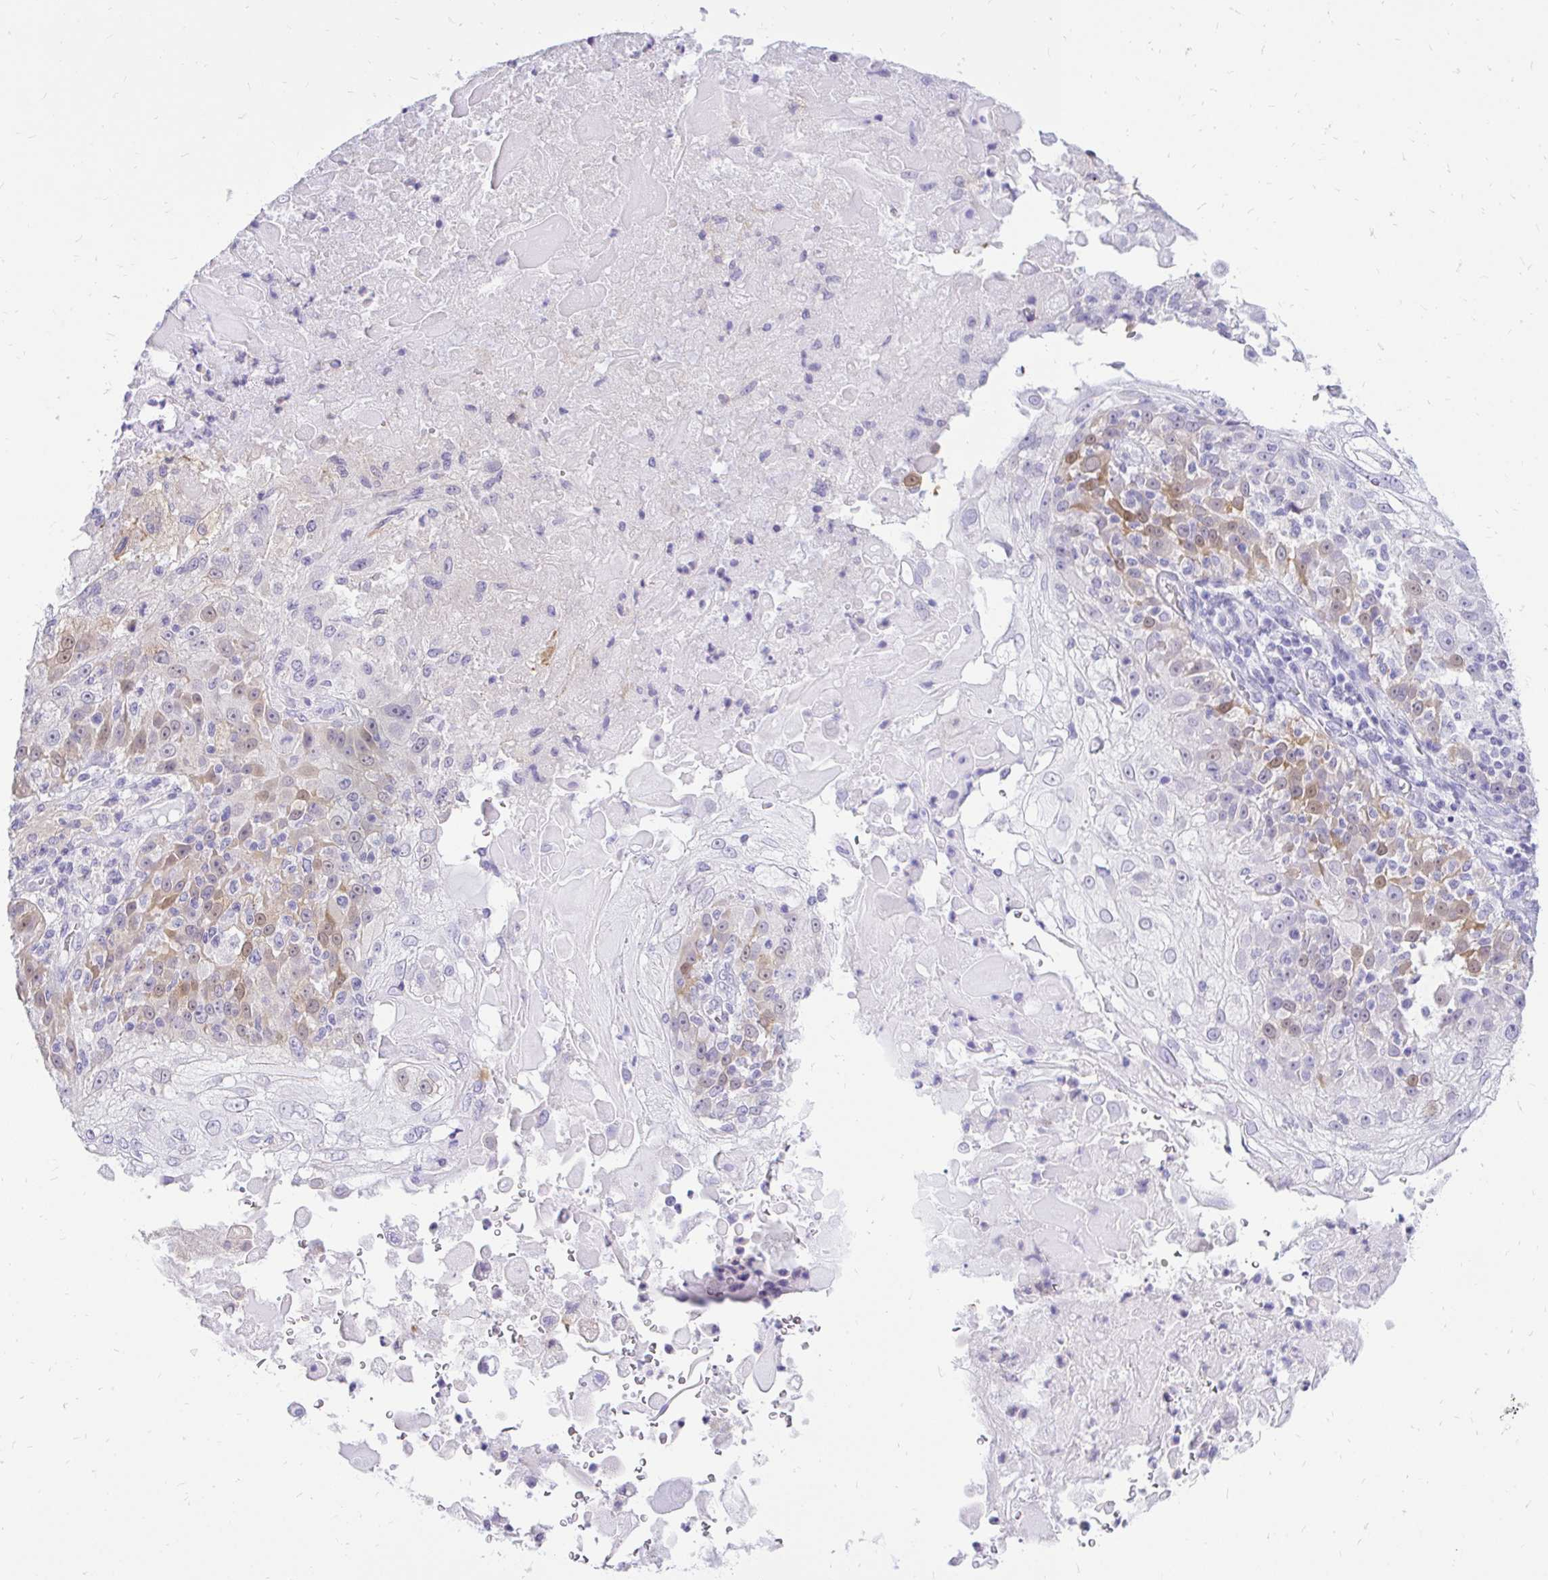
{"staining": {"intensity": "moderate", "quantity": "<25%", "location": "cytoplasmic/membranous"}, "tissue": "skin cancer", "cell_type": "Tumor cells", "image_type": "cancer", "snomed": [{"axis": "morphology", "description": "Normal tissue, NOS"}, {"axis": "morphology", "description": "Squamous cell carcinoma, NOS"}, {"axis": "topography", "description": "Skin"}], "caption": "Protein staining displays moderate cytoplasmic/membranous expression in about <25% of tumor cells in skin cancer (squamous cell carcinoma). The protein is shown in brown color, while the nuclei are stained blue.", "gene": "FATE1", "patient": {"sex": "female", "age": 83}}